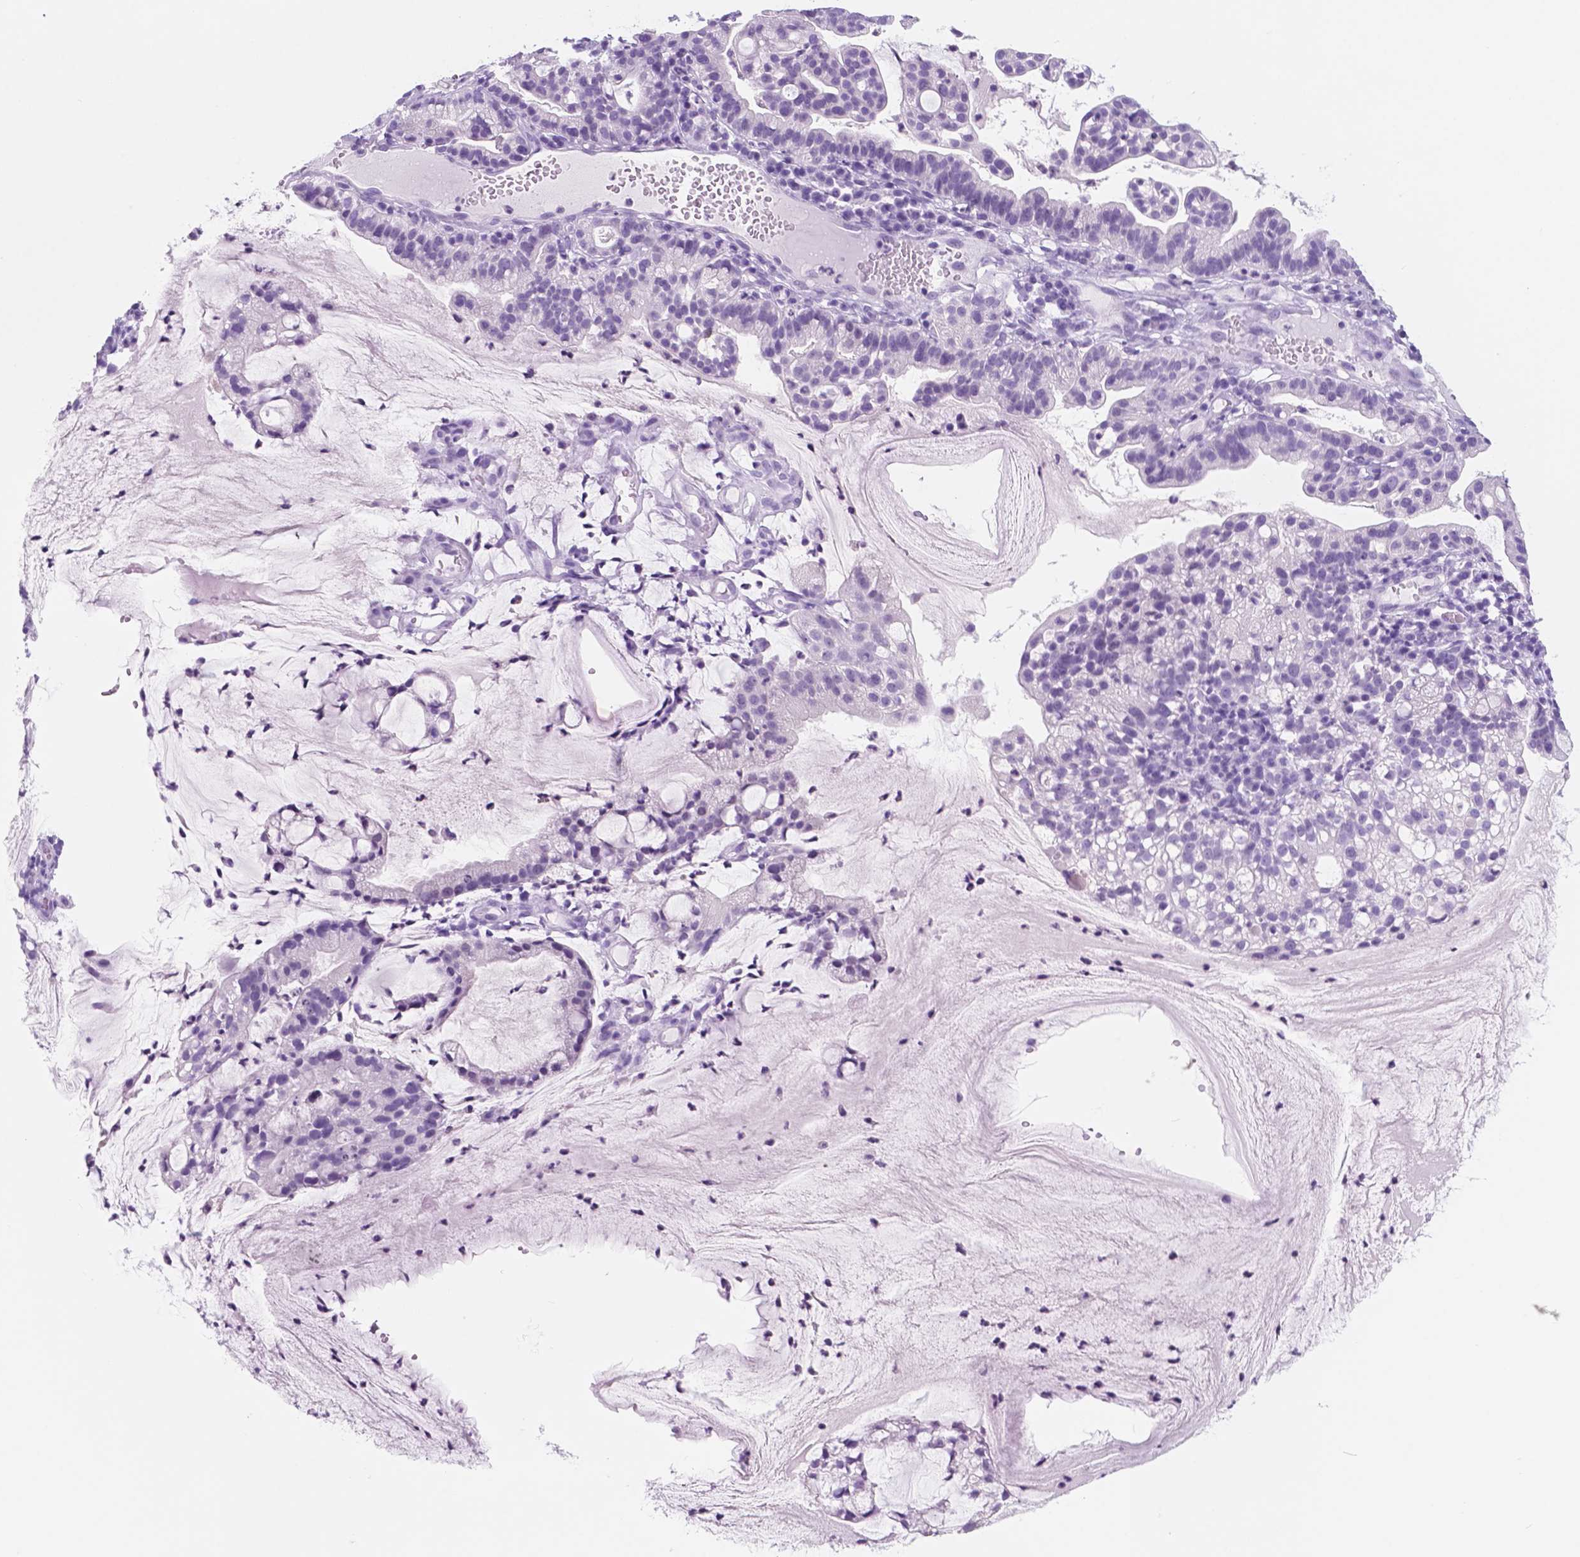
{"staining": {"intensity": "negative", "quantity": "none", "location": "none"}, "tissue": "cervical cancer", "cell_type": "Tumor cells", "image_type": "cancer", "snomed": [{"axis": "morphology", "description": "Adenocarcinoma, NOS"}, {"axis": "topography", "description": "Cervix"}], "caption": "The micrograph reveals no staining of tumor cells in cervical cancer (adenocarcinoma).", "gene": "CUZD1", "patient": {"sex": "female", "age": 41}}